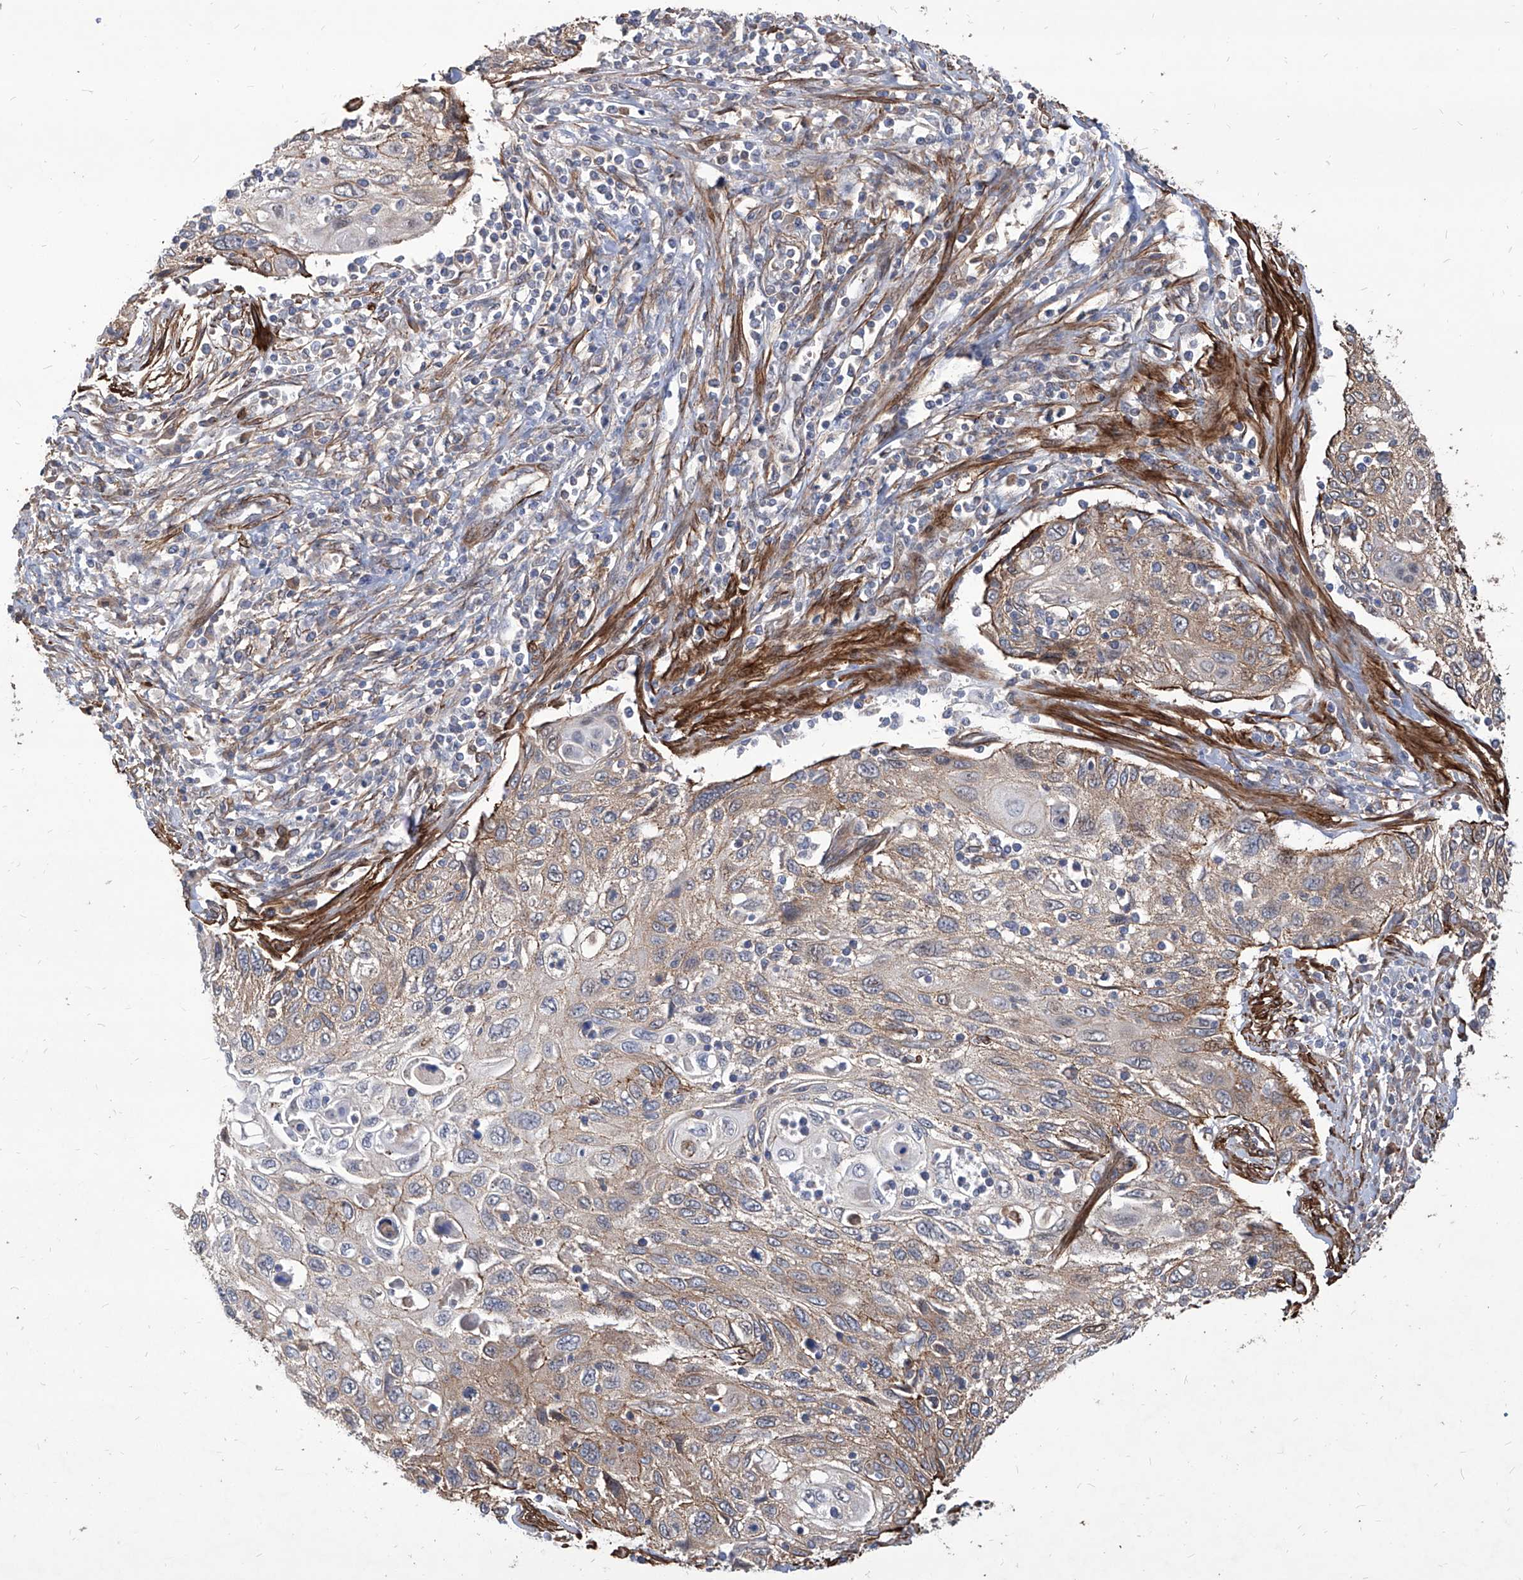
{"staining": {"intensity": "moderate", "quantity": "25%-75%", "location": "cytoplasmic/membranous"}, "tissue": "cervical cancer", "cell_type": "Tumor cells", "image_type": "cancer", "snomed": [{"axis": "morphology", "description": "Squamous cell carcinoma, NOS"}, {"axis": "topography", "description": "Cervix"}], "caption": "Protein expression analysis of human cervical squamous cell carcinoma reveals moderate cytoplasmic/membranous staining in about 25%-75% of tumor cells.", "gene": "FAM83B", "patient": {"sex": "female", "age": 70}}